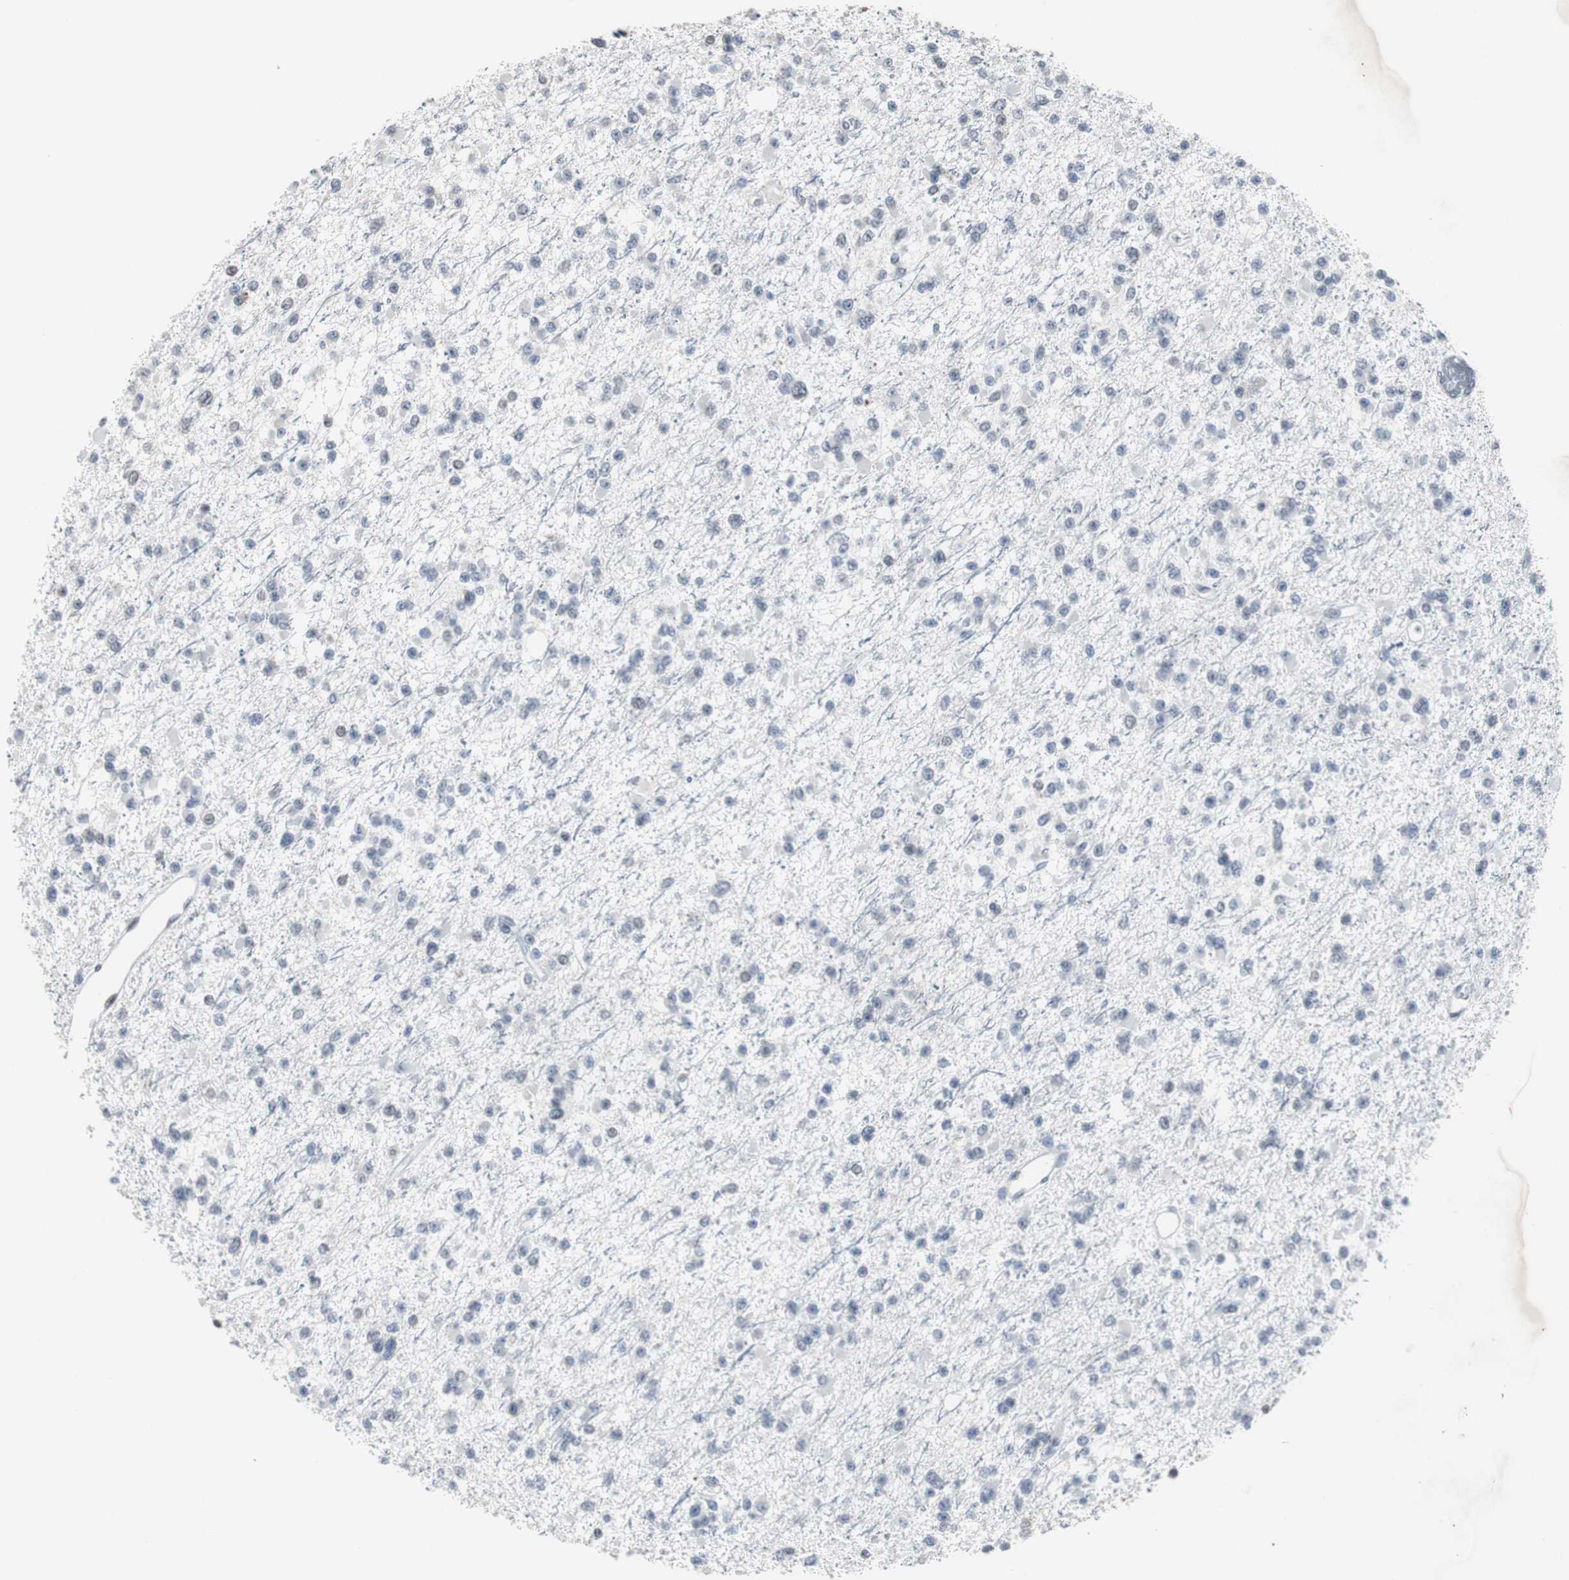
{"staining": {"intensity": "negative", "quantity": "none", "location": "none"}, "tissue": "glioma", "cell_type": "Tumor cells", "image_type": "cancer", "snomed": [{"axis": "morphology", "description": "Glioma, malignant, Low grade"}, {"axis": "topography", "description": "Brain"}], "caption": "DAB immunohistochemical staining of human glioma displays no significant positivity in tumor cells. (DAB (3,3'-diaminobenzidine) immunohistochemistry (IHC) with hematoxylin counter stain).", "gene": "FOXP4", "patient": {"sex": "female", "age": 22}}